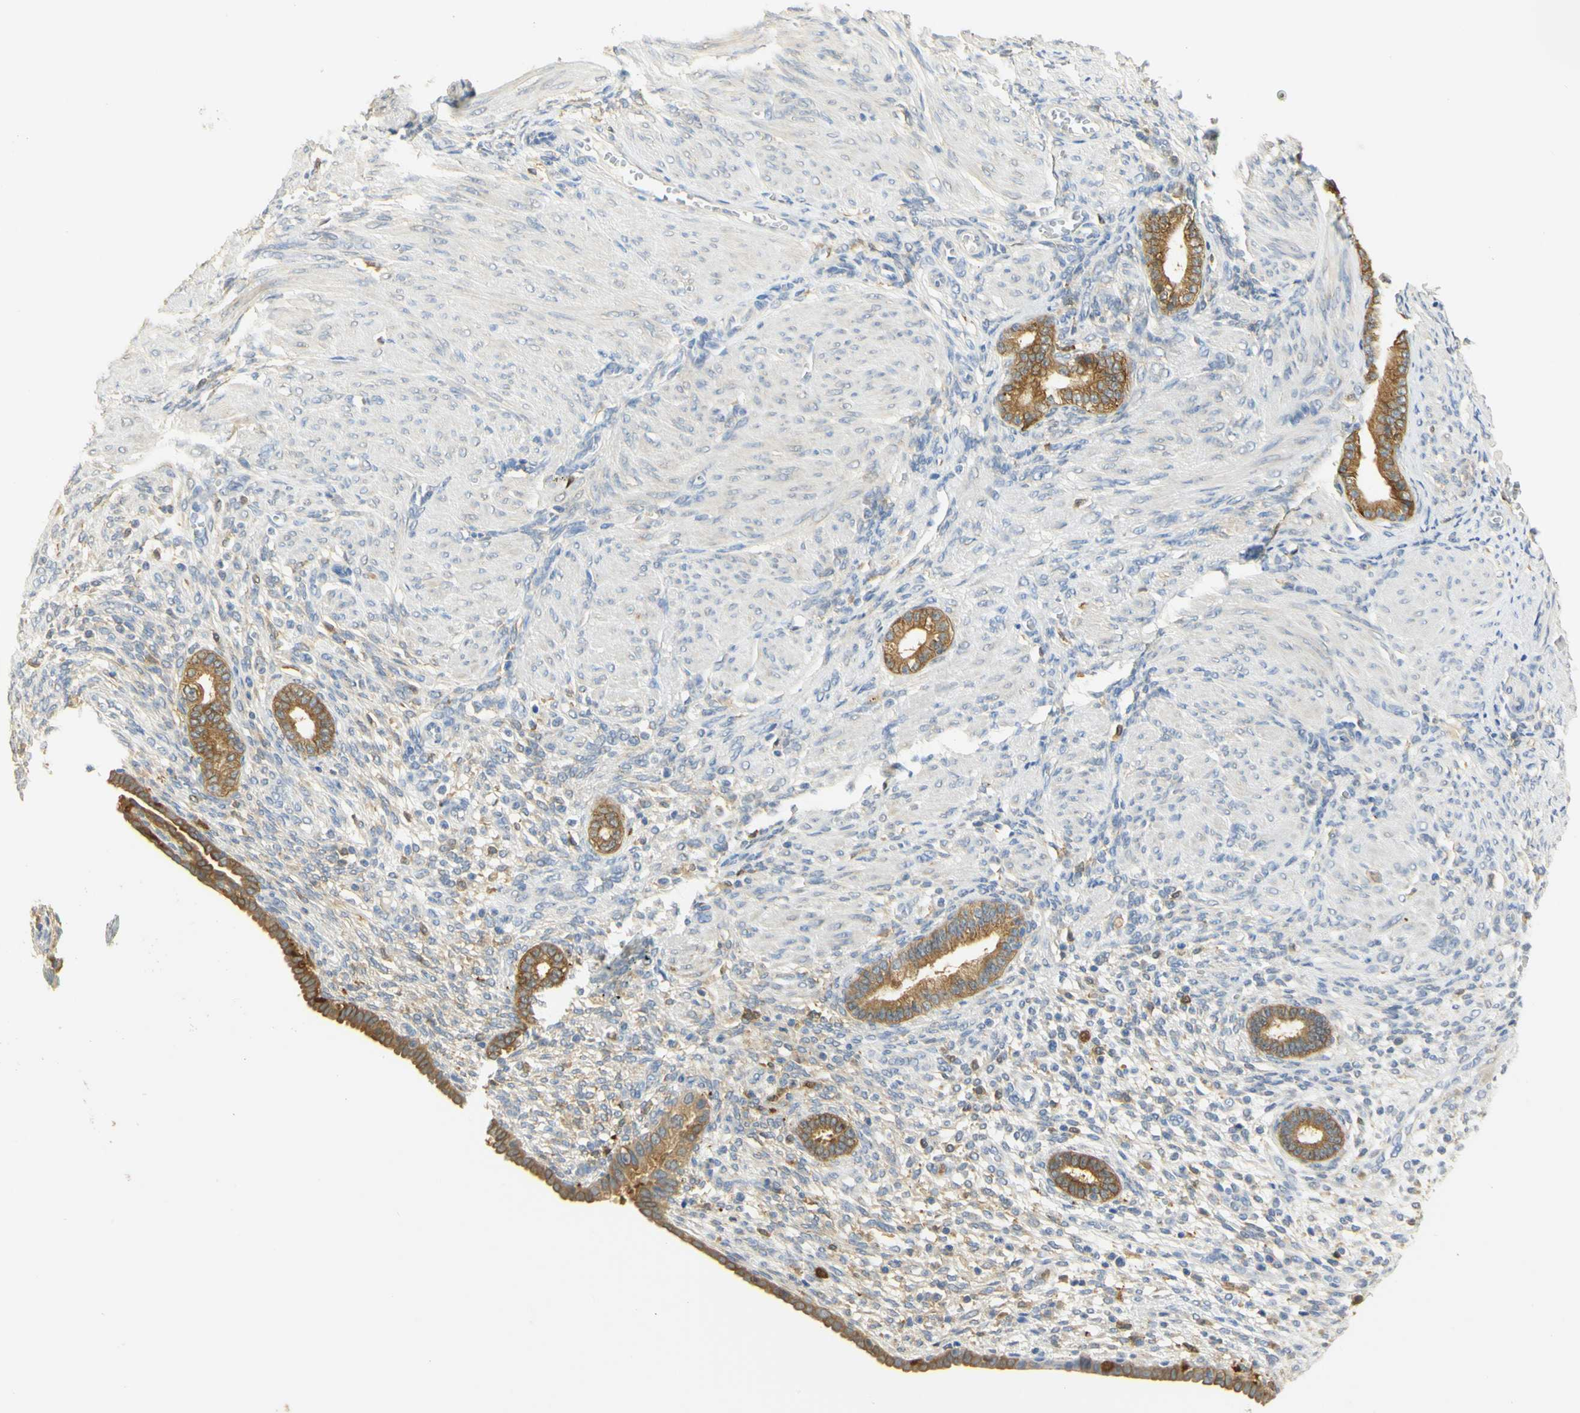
{"staining": {"intensity": "moderate", "quantity": "<25%", "location": "cytoplasmic/membranous"}, "tissue": "endometrium", "cell_type": "Cells in endometrial stroma", "image_type": "normal", "snomed": [{"axis": "morphology", "description": "Normal tissue, NOS"}, {"axis": "topography", "description": "Endometrium"}], "caption": "IHC (DAB) staining of benign human endometrium displays moderate cytoplasmic/membranous protein expression in approximately <25% of cells in endometrial stroma. The protein is stained brown, and the nuclei are stained in blue (DAB (3,3'-diaminobenzidine) IHC with brightfield microscopy, high magnification).", "gene": "PAK1", "patient": {"sex": "female", "age": 72}}